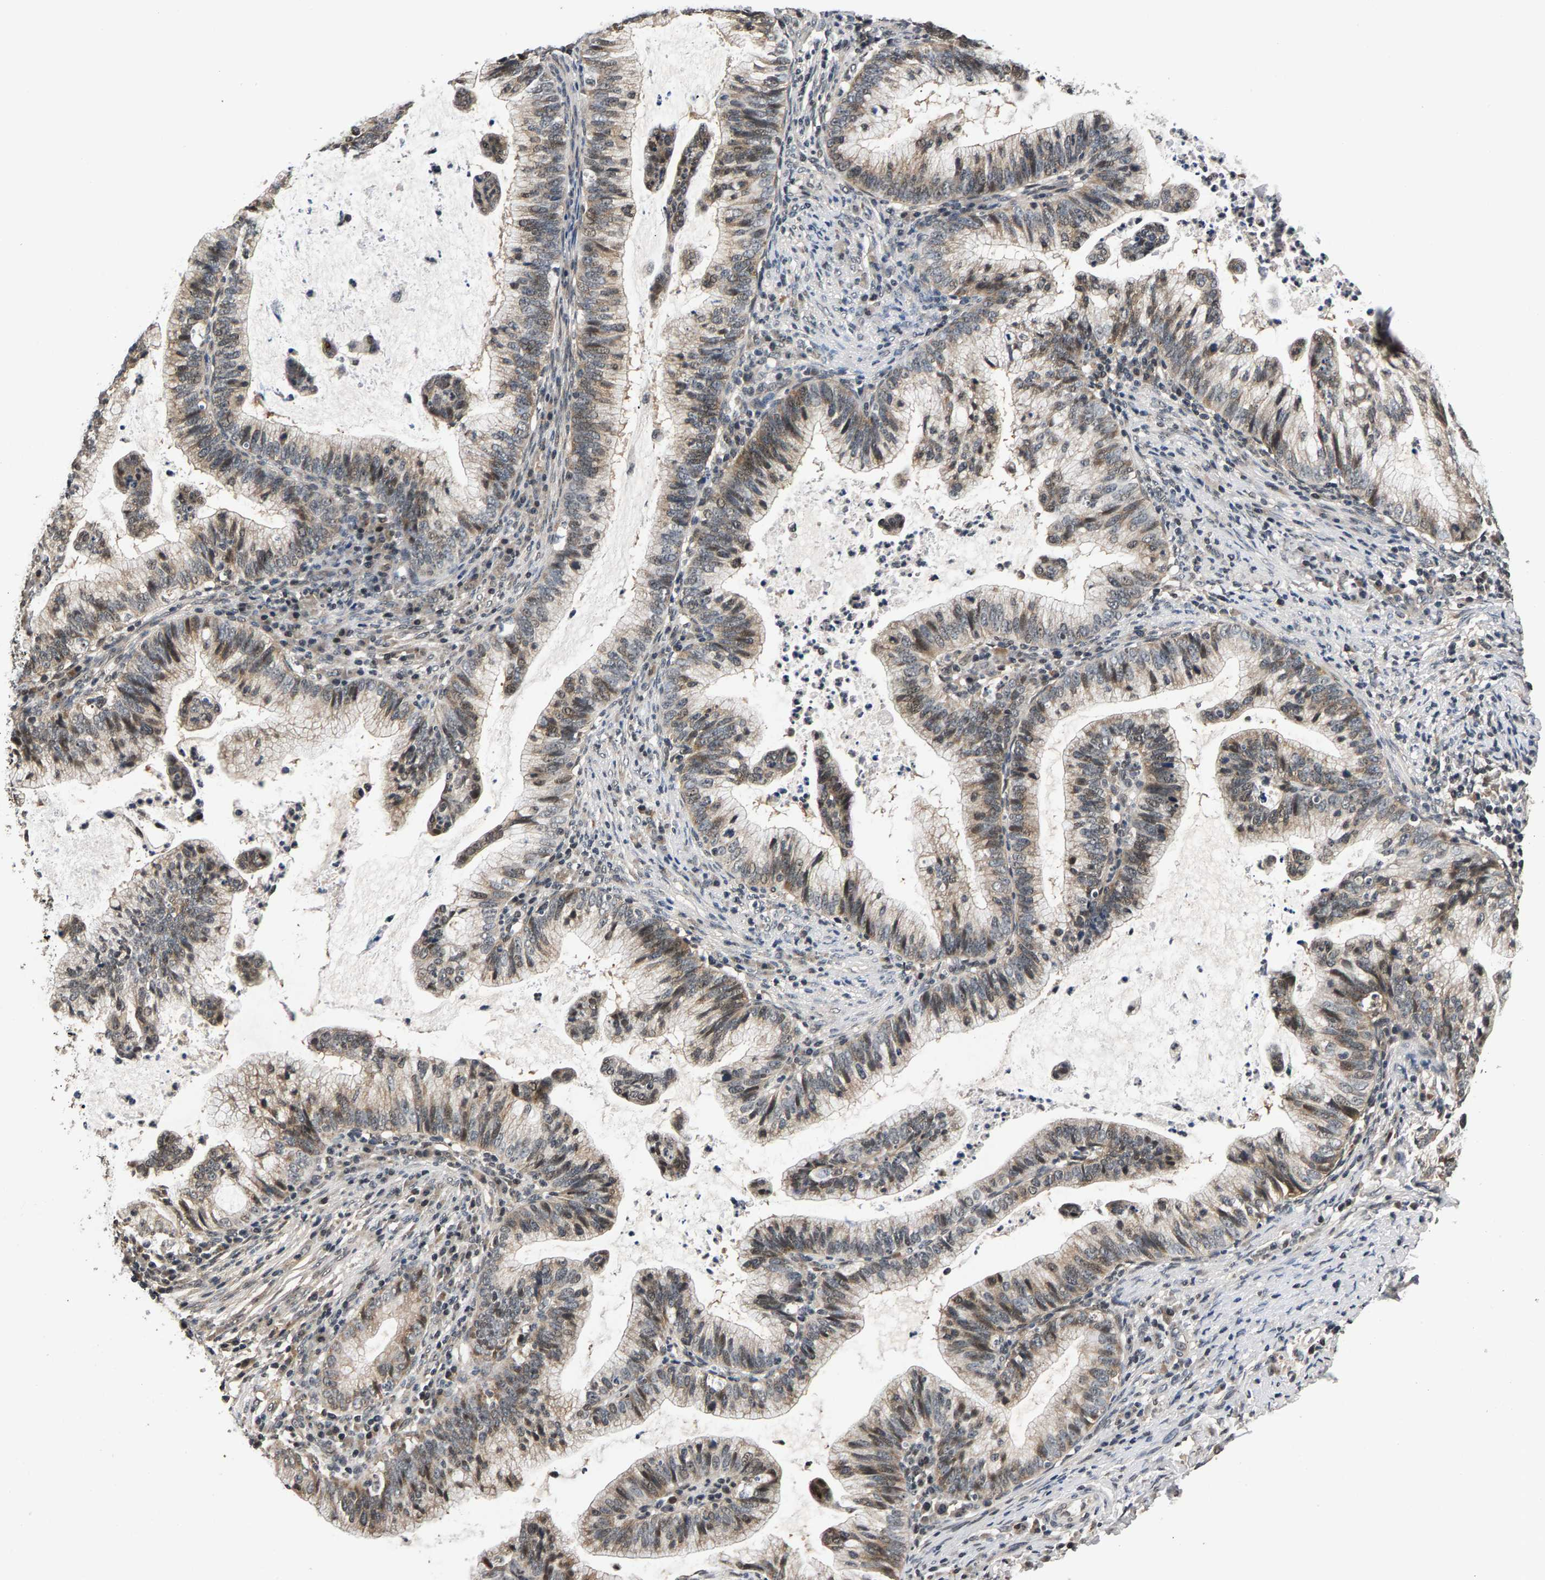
{"staining": {"intensity": "weak", "quantity": ">75%", "location": "cytoplasmic/membranous,nuclear"}, "tissue": "cervical cancer", "cell_type": "Tumor cells", "image_type": "cancer", "snomed": [{"axis": "morphology", "description": "Adenocarcinoma, NOS"}, {"axis": "topography", "description": "Cervix"}], "caption": "Protein staining of cervical cancer tissue displays weak cytoplasmic/membranous and nuclear positivity in about >75% of tumor cells.", "gene": "RBM33", "patient": {"sex": "female", "age": 36}}